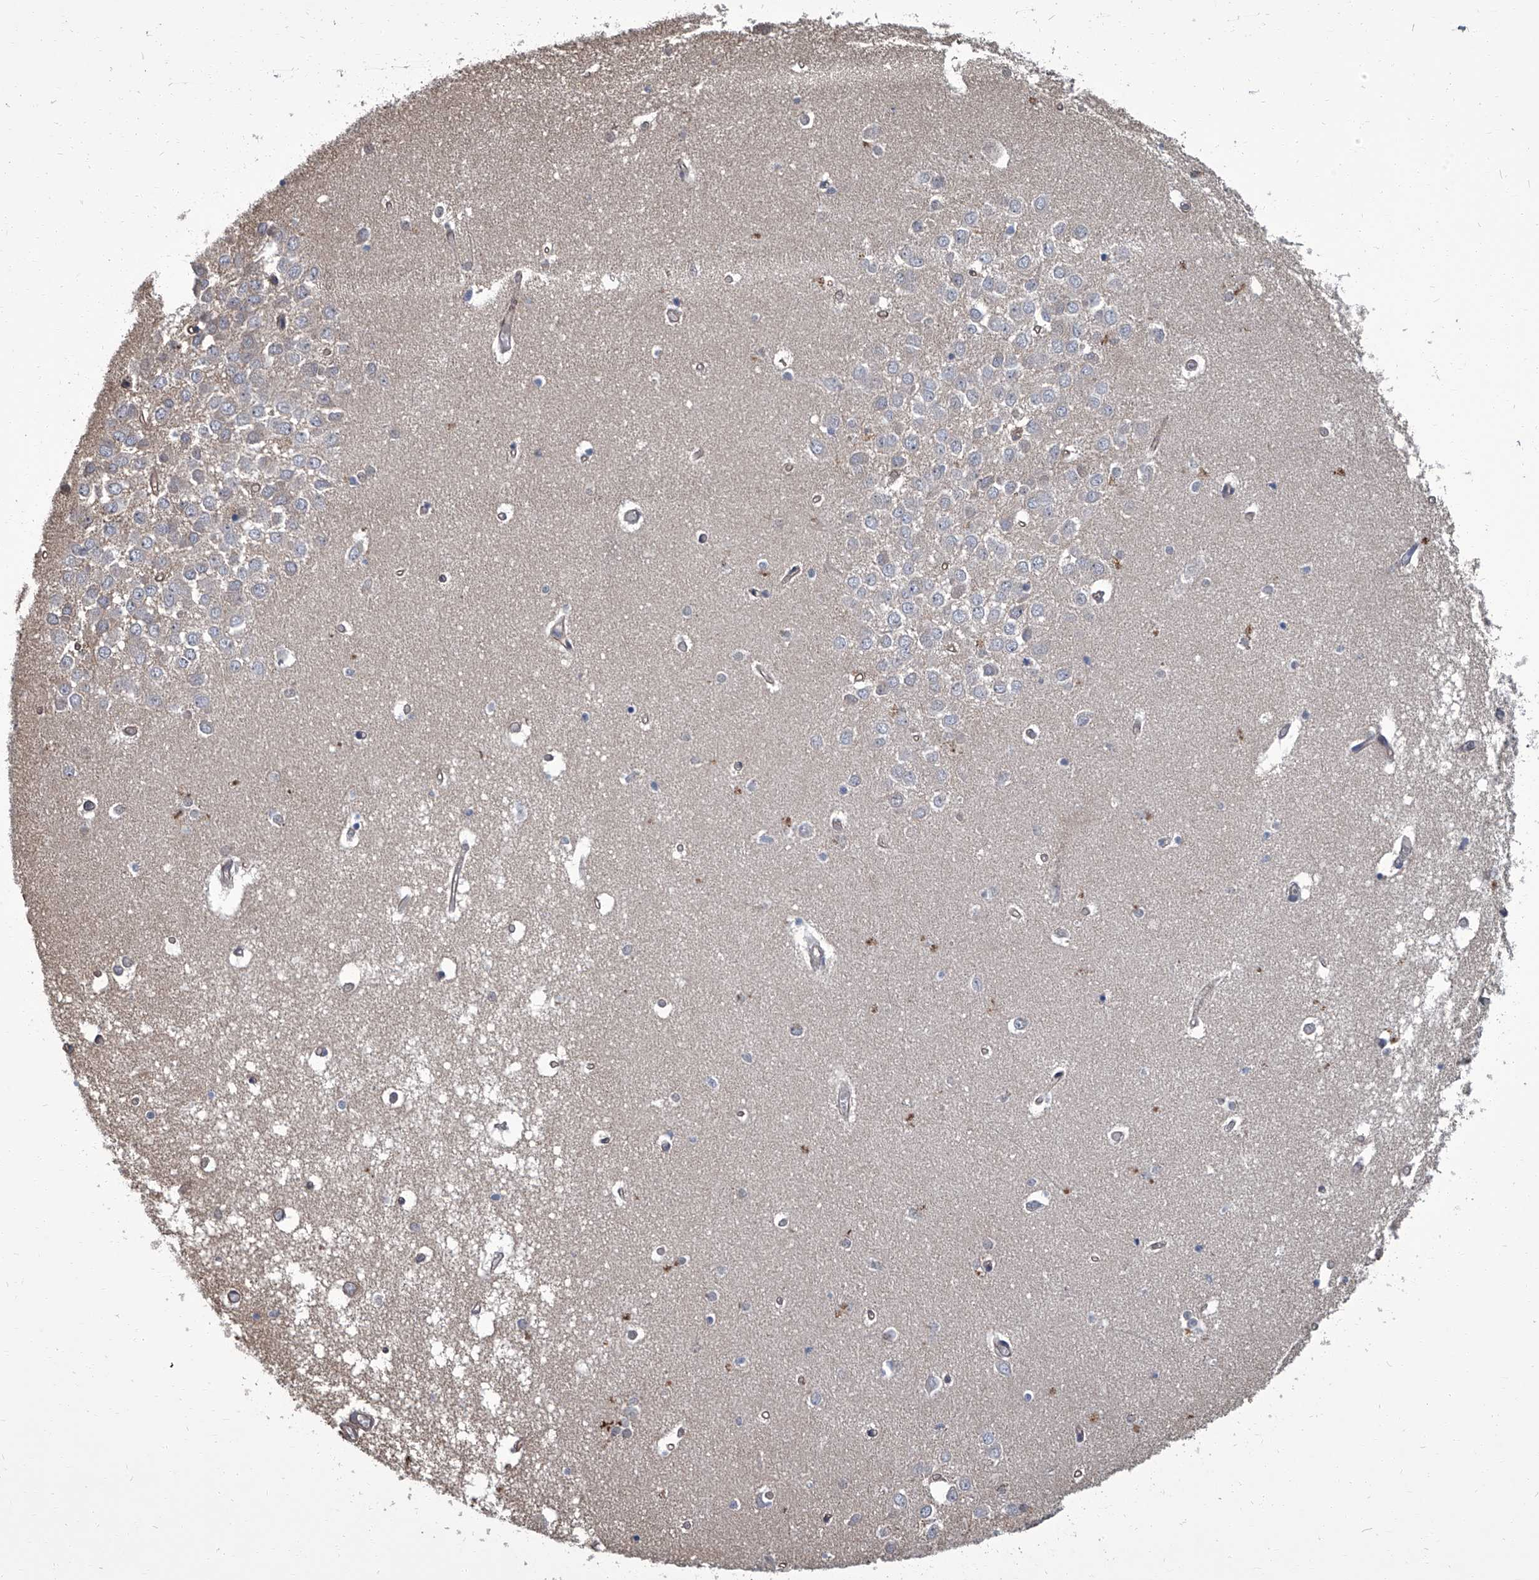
{"staining": {"intensity": "negative", "quantity": "none", "location": "none"}, "tissue": "hippocampus", "cell_type": "Glial cells", "image_type": "normal", "snomed": [{"axis": "morphology", "description": "Normal tissue, NOS"}, {"axis": "topography", "description": "Hippocampus"}], "caption": "An immunohistochemistry (IHC) photomicrograph of benign hippocampus is shown. There is no staining in glial cells of hippocampus.", "gene": "SIRT4", "patient": {"sex": "male", "age": 70}}